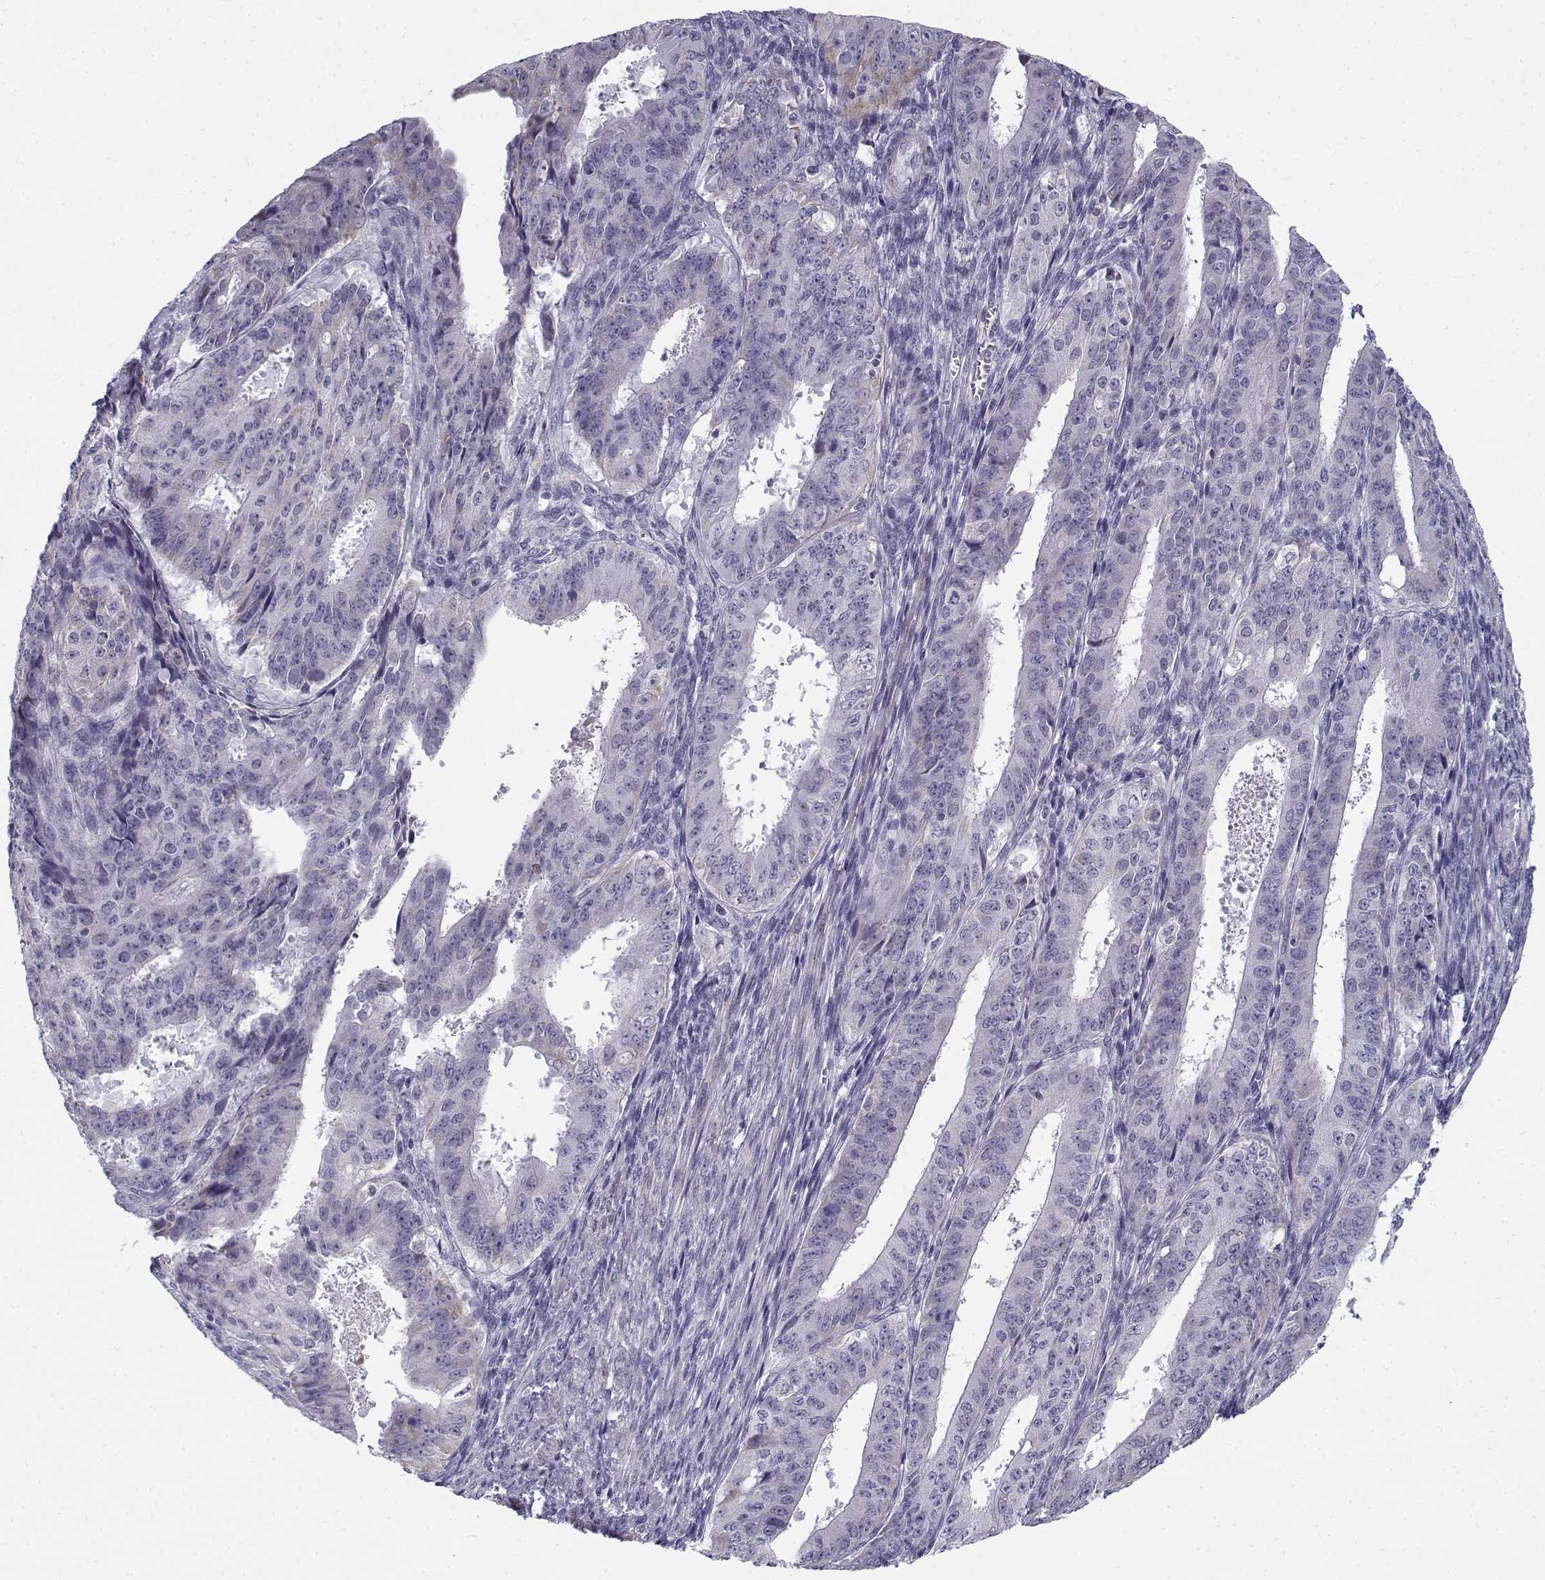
{"staining": {"intensity": "weak", "quantity": "<25%", "location": "cytoplasmic/membranous"}, "tissue": "ovarian cancer", "cell_type": "Tumor cells", "image_type": "cancer", "snomed": [{"axis": "morphology", "description": "Carcinoma, endometroid"}, {"axis": "topography", "description": "Ovary"}], "caption": "An immunohistochemistry micrograph of ovarian endometroid carcinoma is shown. There is no staining in tumor cells of ovarian endometroid carcinoma.", "gene": "CREB3L3", "patient": {"sex": "female", "age": 42}}